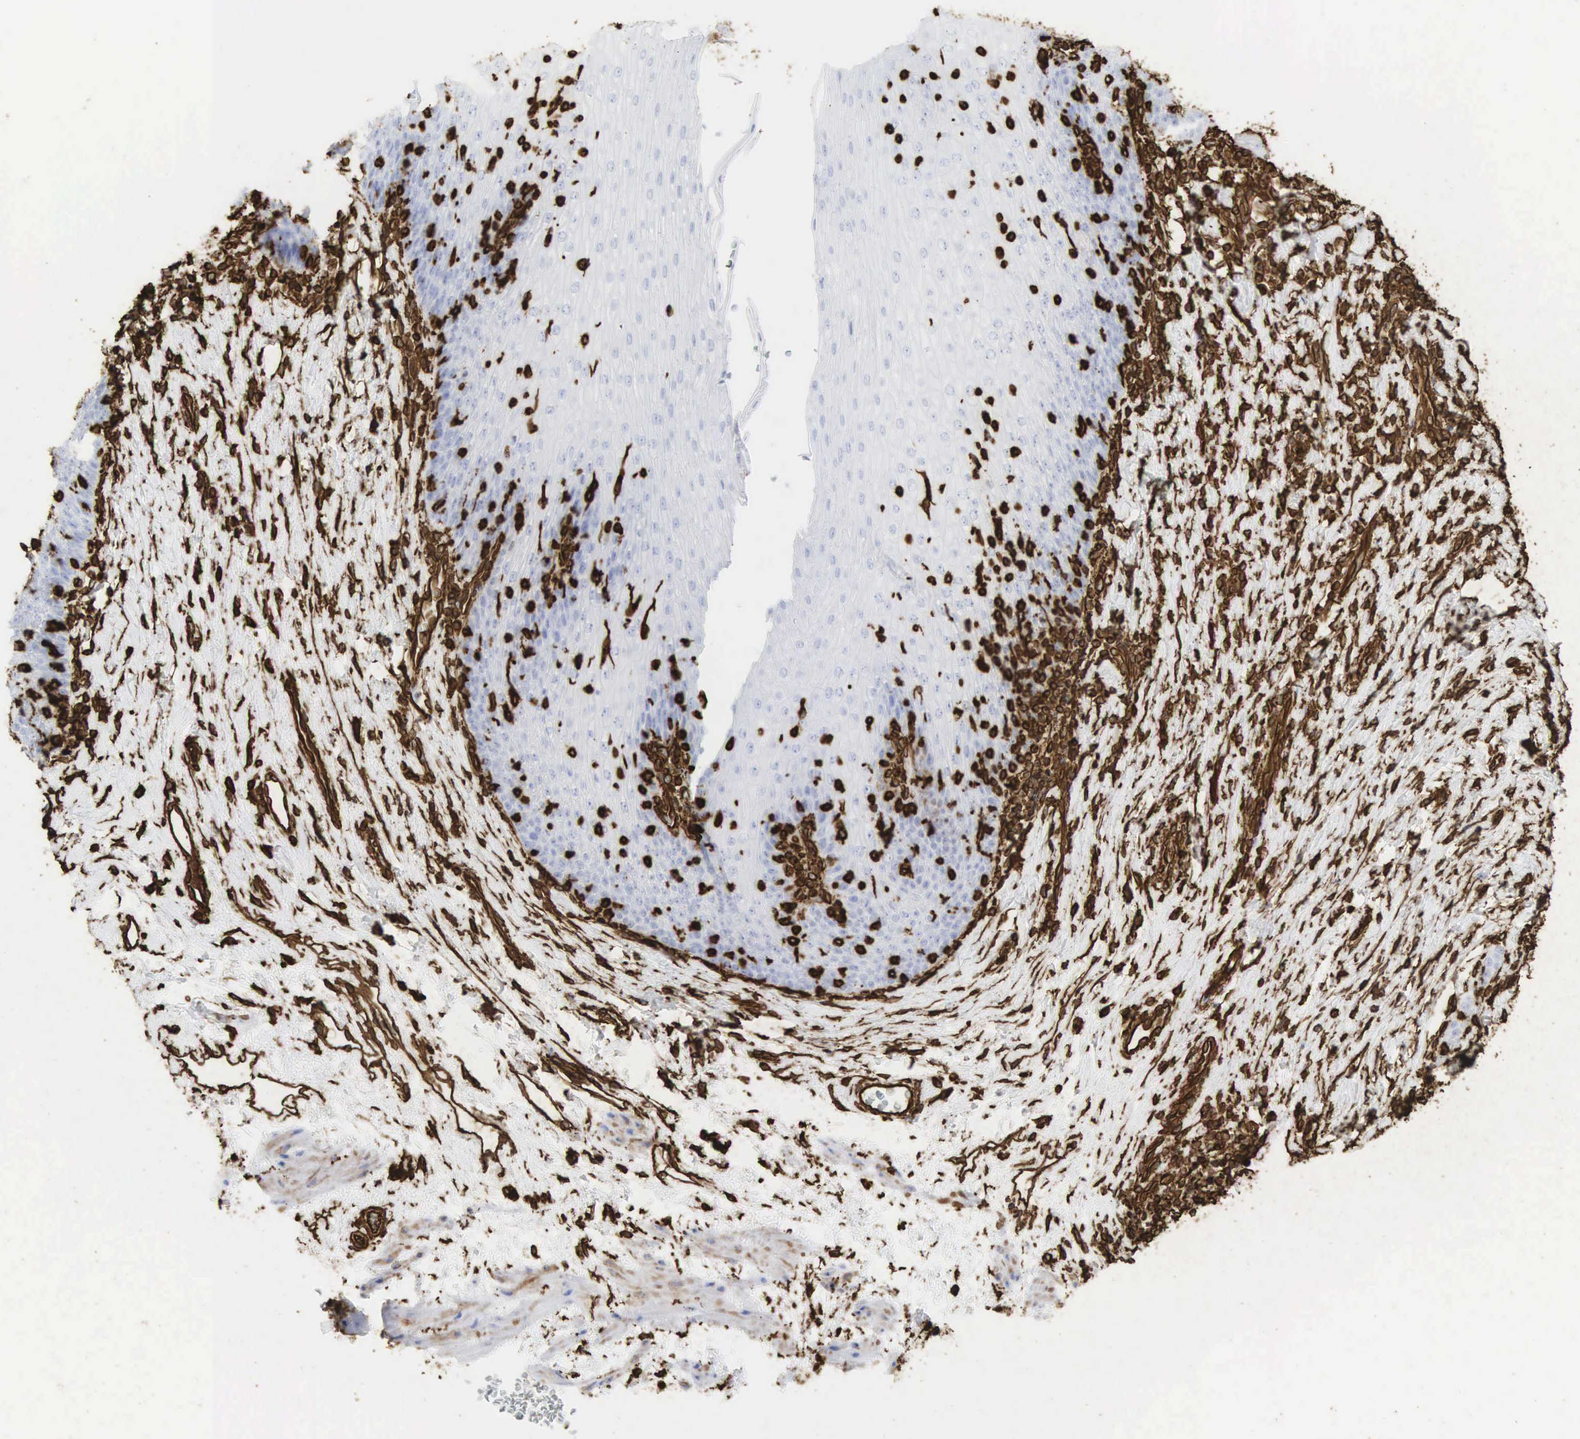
{"staining": {"intensity": "negative", "quantity": "none", "location": "none"}, "tissue": "esophagus", "cell_type": "Squamous epithelial cells", "image_type": "normal", "snomed": [{"axis": "morphology", "description": "Normal tissue, NOS"}, {"axis": "topography", "description": "Esophagus"}], "caption": "This micrograph is of unremarkable esophagus stained with IHC to label a protein in brown with the nuclei are counter-stained blue. There is no positivity in squamous epithelial cells.", "gene": "VIM", "patient": {"sex": "female", "age": 61}}